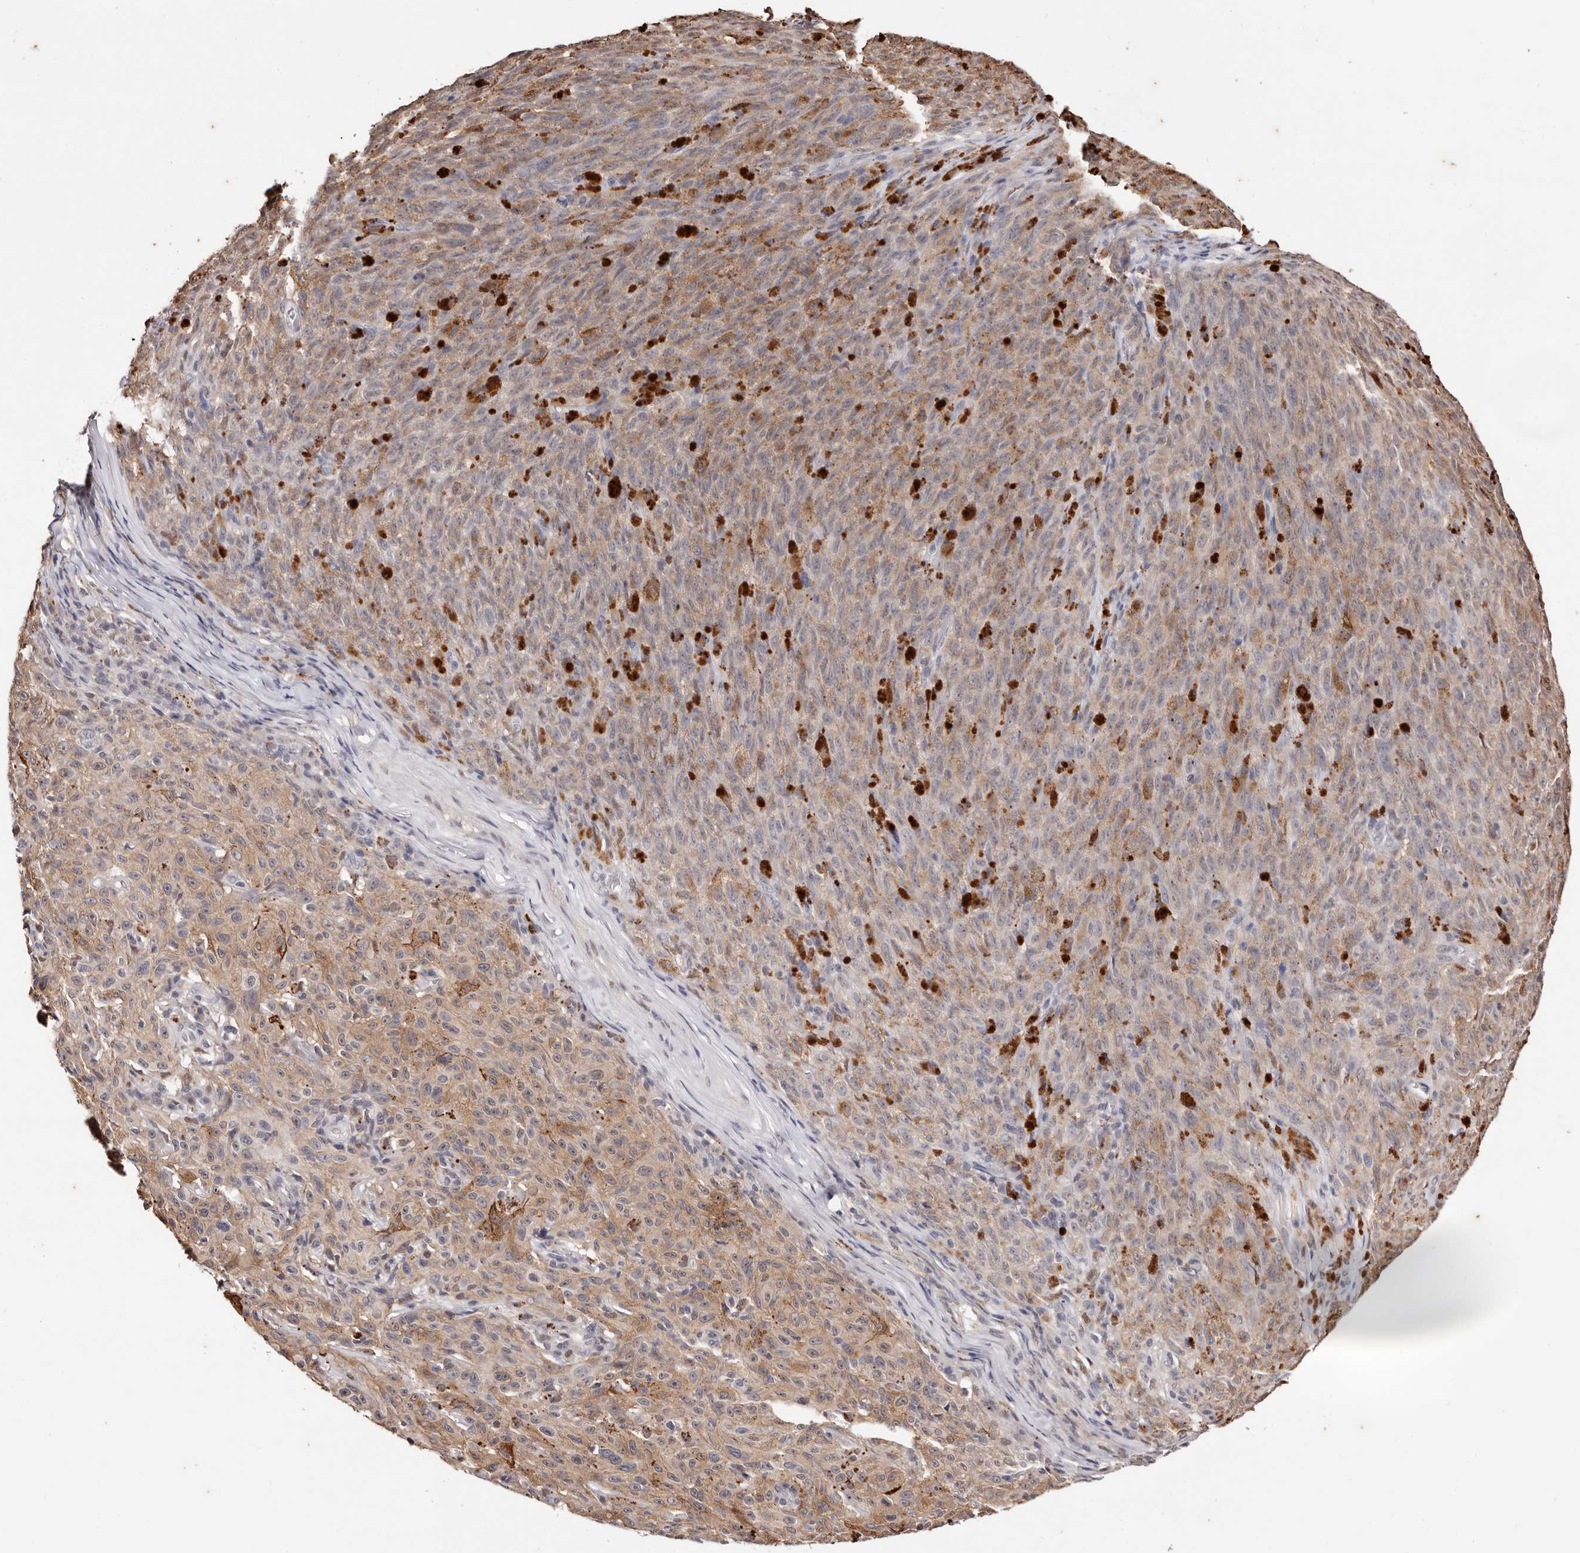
{"staining": {"intensity": "moderate", "quantity": "25%-75%", "location": "cytoplasmic/membranous"}, "tissue": "melanoma", "cell_type": "Tumor cells", "image_type": "cancer", "snomed": [{"axis": "morphology", "description": "Malignant melanoma, NOS"}, {"axis": "topography", "description": "Skin"}], "caption": "A micrograph showing moderate cytoplasmic/membranous positivity in about 25%-75% of tumor cells in melanoma, as visualized by brown immunohistochemical staining.", "gene": "TYW3", "patient": {"sex": "female", "age": 82}}